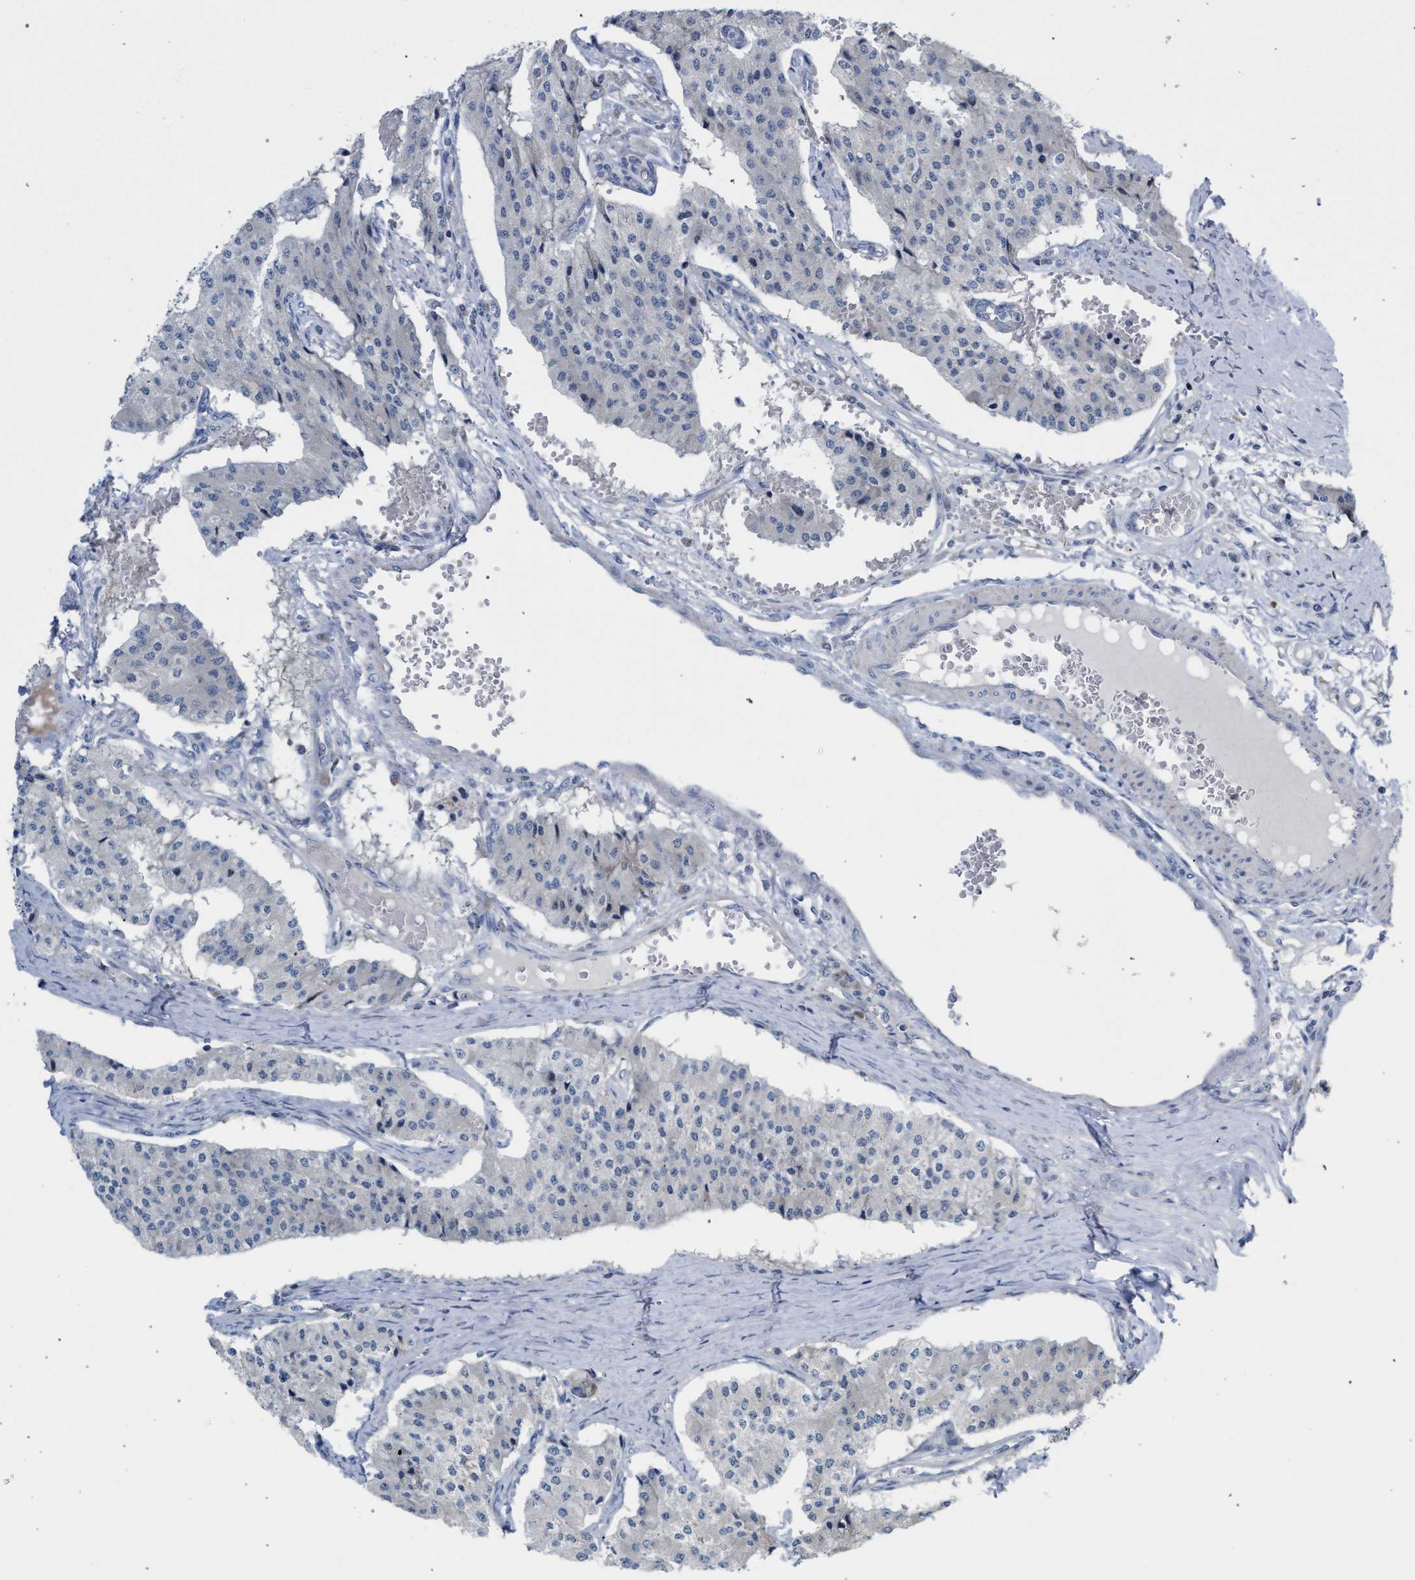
{"staining": {"intensity": "negative", "quantity": "none", "location": "none"}, "tissue": "carcinoid", "cell_type": "Tumor cells", "image_type": "cancer", "snomed": [{"axis": "morphology", "description": "Carcinoid, malignant, NOS"}, {"axis": "topography", "description": "Colon"}], "caption": "High power microscopy image of an immunohistochemistry (IHC) micrograph of carcinoid (malignant), revealing no significant expression in tumor cells.", "gene": "RNF135", "patient": {"sex": "female", "age": 52}}